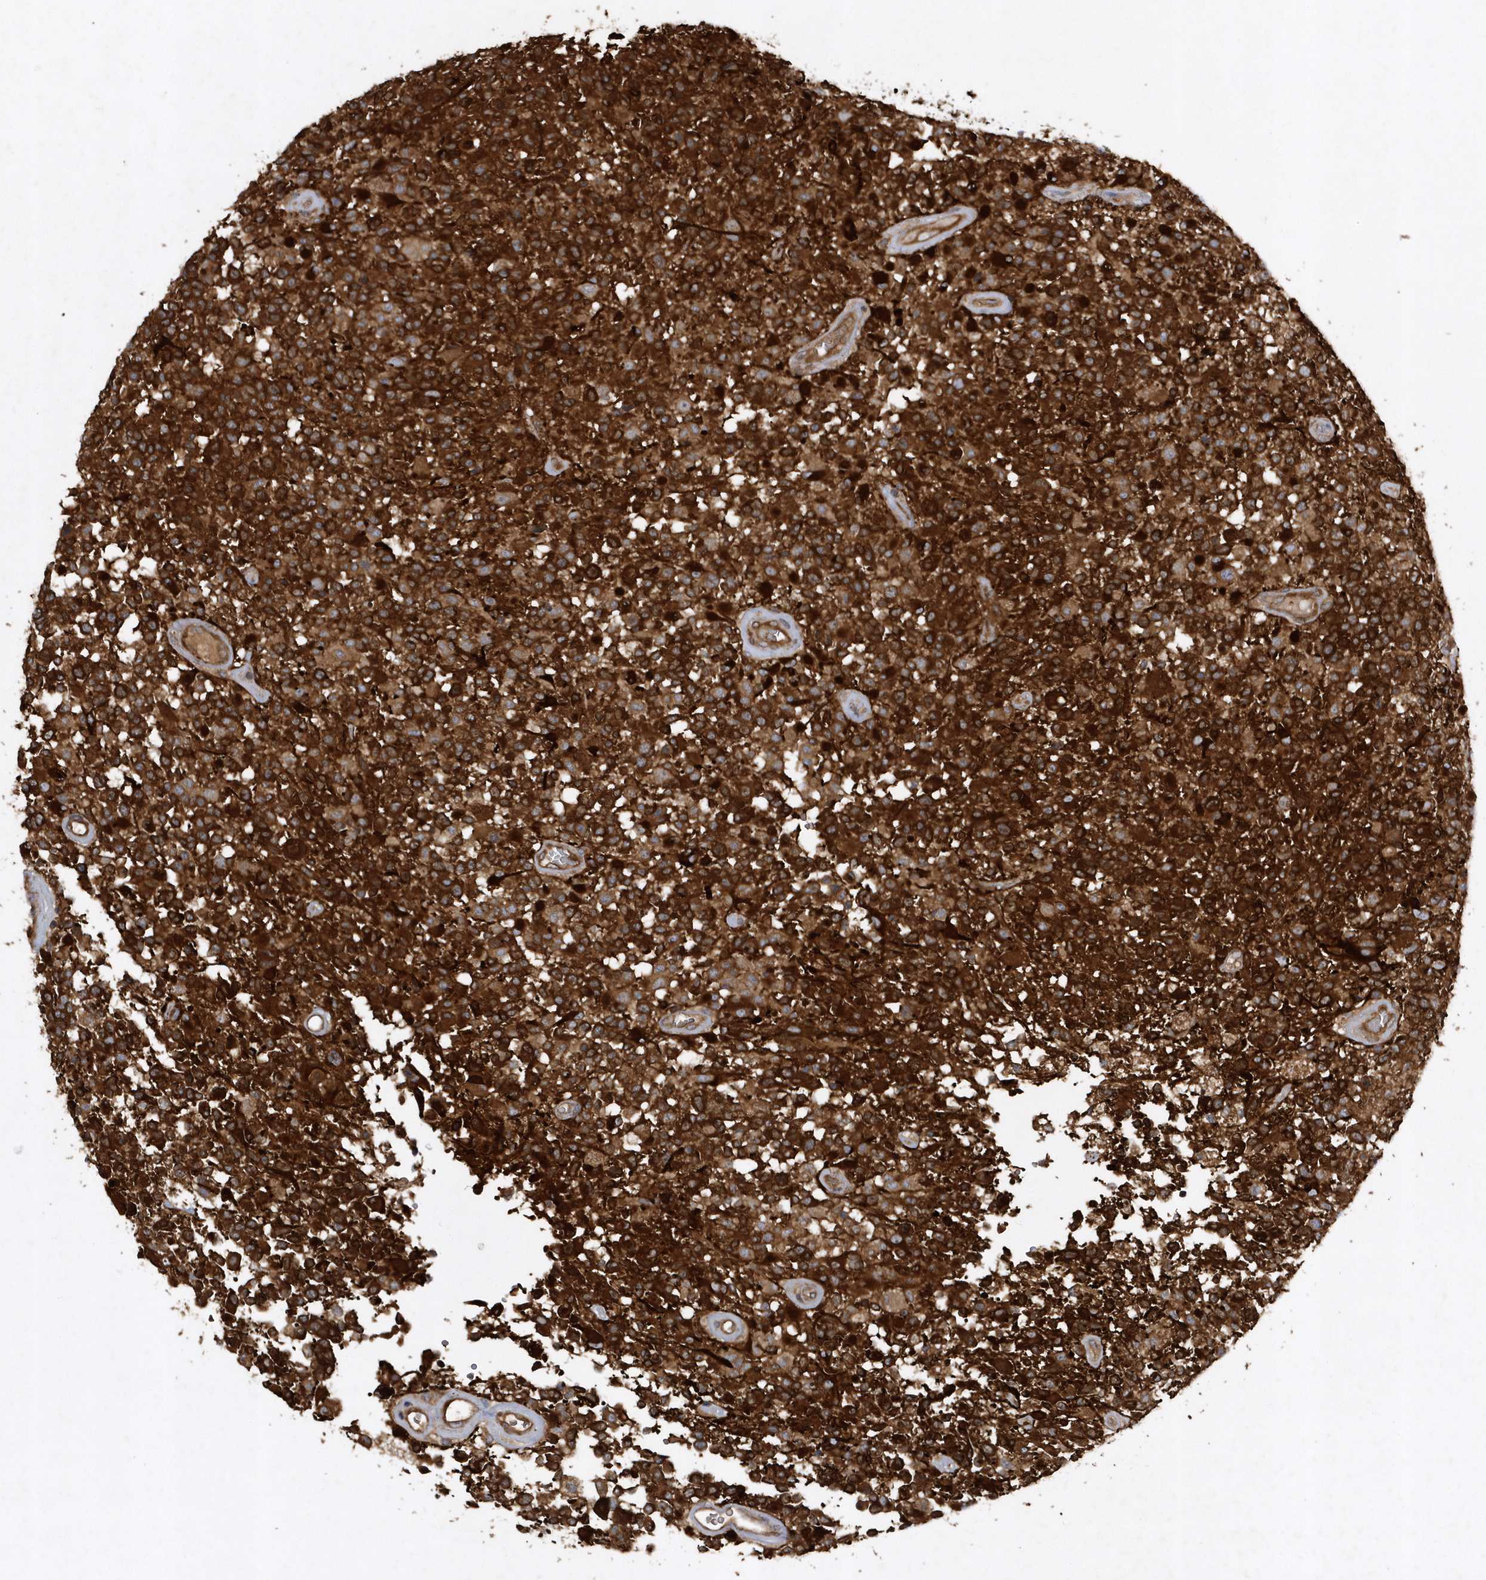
{"staining": {"intensity": "strong", "quantity": ">75%", "location": "cytoplasmic/membranous"}, "tissue": "glioma", "cell_type": "Tumor cells", "image_type": "cancer", "snomed": [{"axis": "morphology", "description": "Glioma, malignant, High grade"}, {"axis": "morphology", "description": "Glioblastoma, NOS"}, {"axis": "topography", "description": "Brain"}], "caption": "The immunohistochemical stain labels strong cytoplasmic/membranous positivity in tumor cells of glioblastoma tissue.", "gene": "PAICS", "patient": {"sex": "male", "age": 60}}